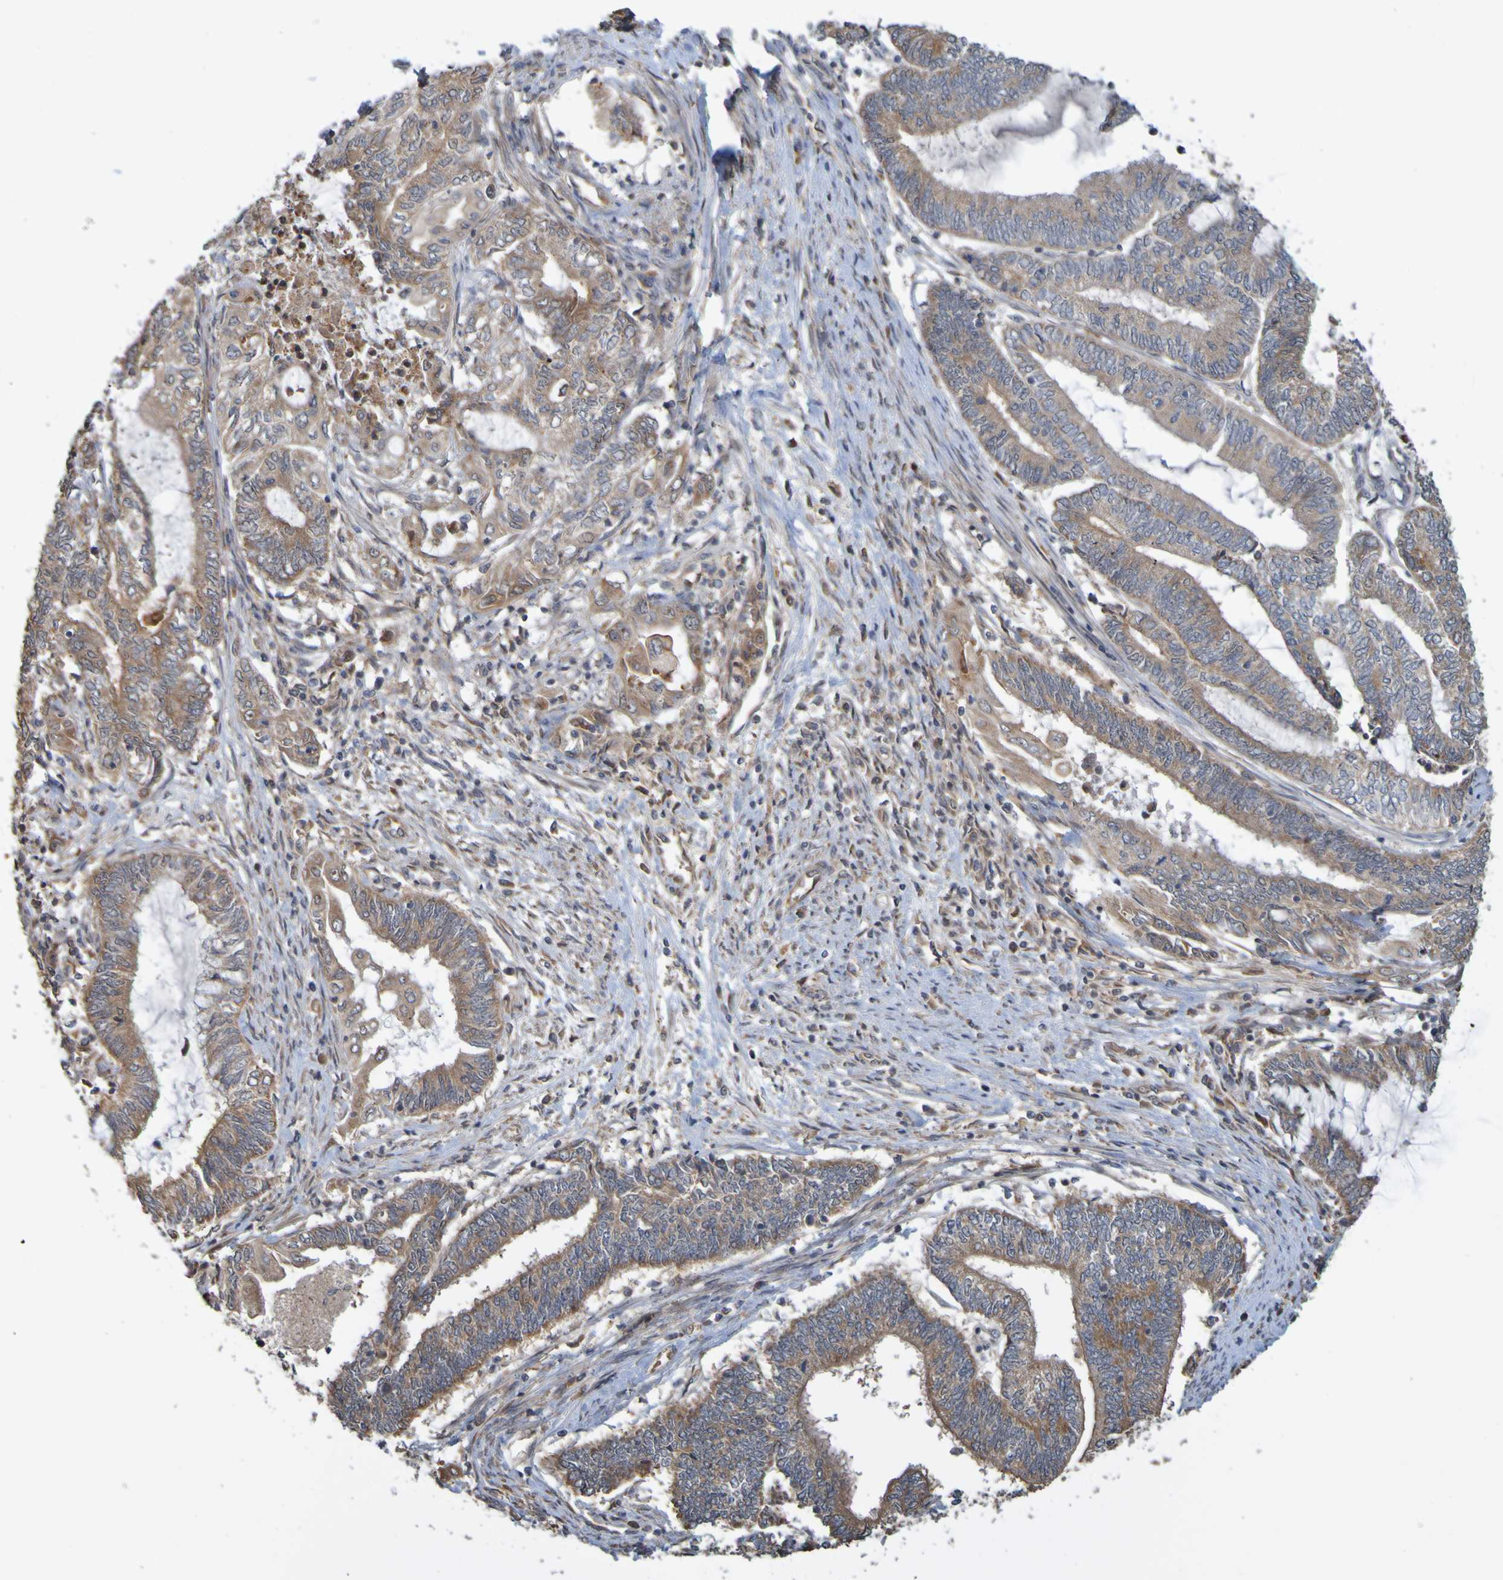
{"staining": {"intensity": "weak", "quantity": ">75%", "location": "cytoplasmic/membranous"}, "tissue": "endometrial cancer", "cell_type": "Tumor cells", "image_type": "cancer", "snomed": [{"axis": "morphology", "description": "Adenocarcinoma, NOS"}, {"axis": "topography", "description": "Uterus"}, {"axis": "topography", "description": "Endometrium"}], "caption": "Immunohistochemical staining of endometrial adenocarcinoma demonstrates low levels of weak cytoplasmic/membranous protein staining in approximately >75% of tumor cells. (Stains: DAB in brown, nuclei in blue, Microscopy: brightfield microscopy at high magnification).", "gene": "TMBIM1", "patient": {"sex": "female", "age": 70}}